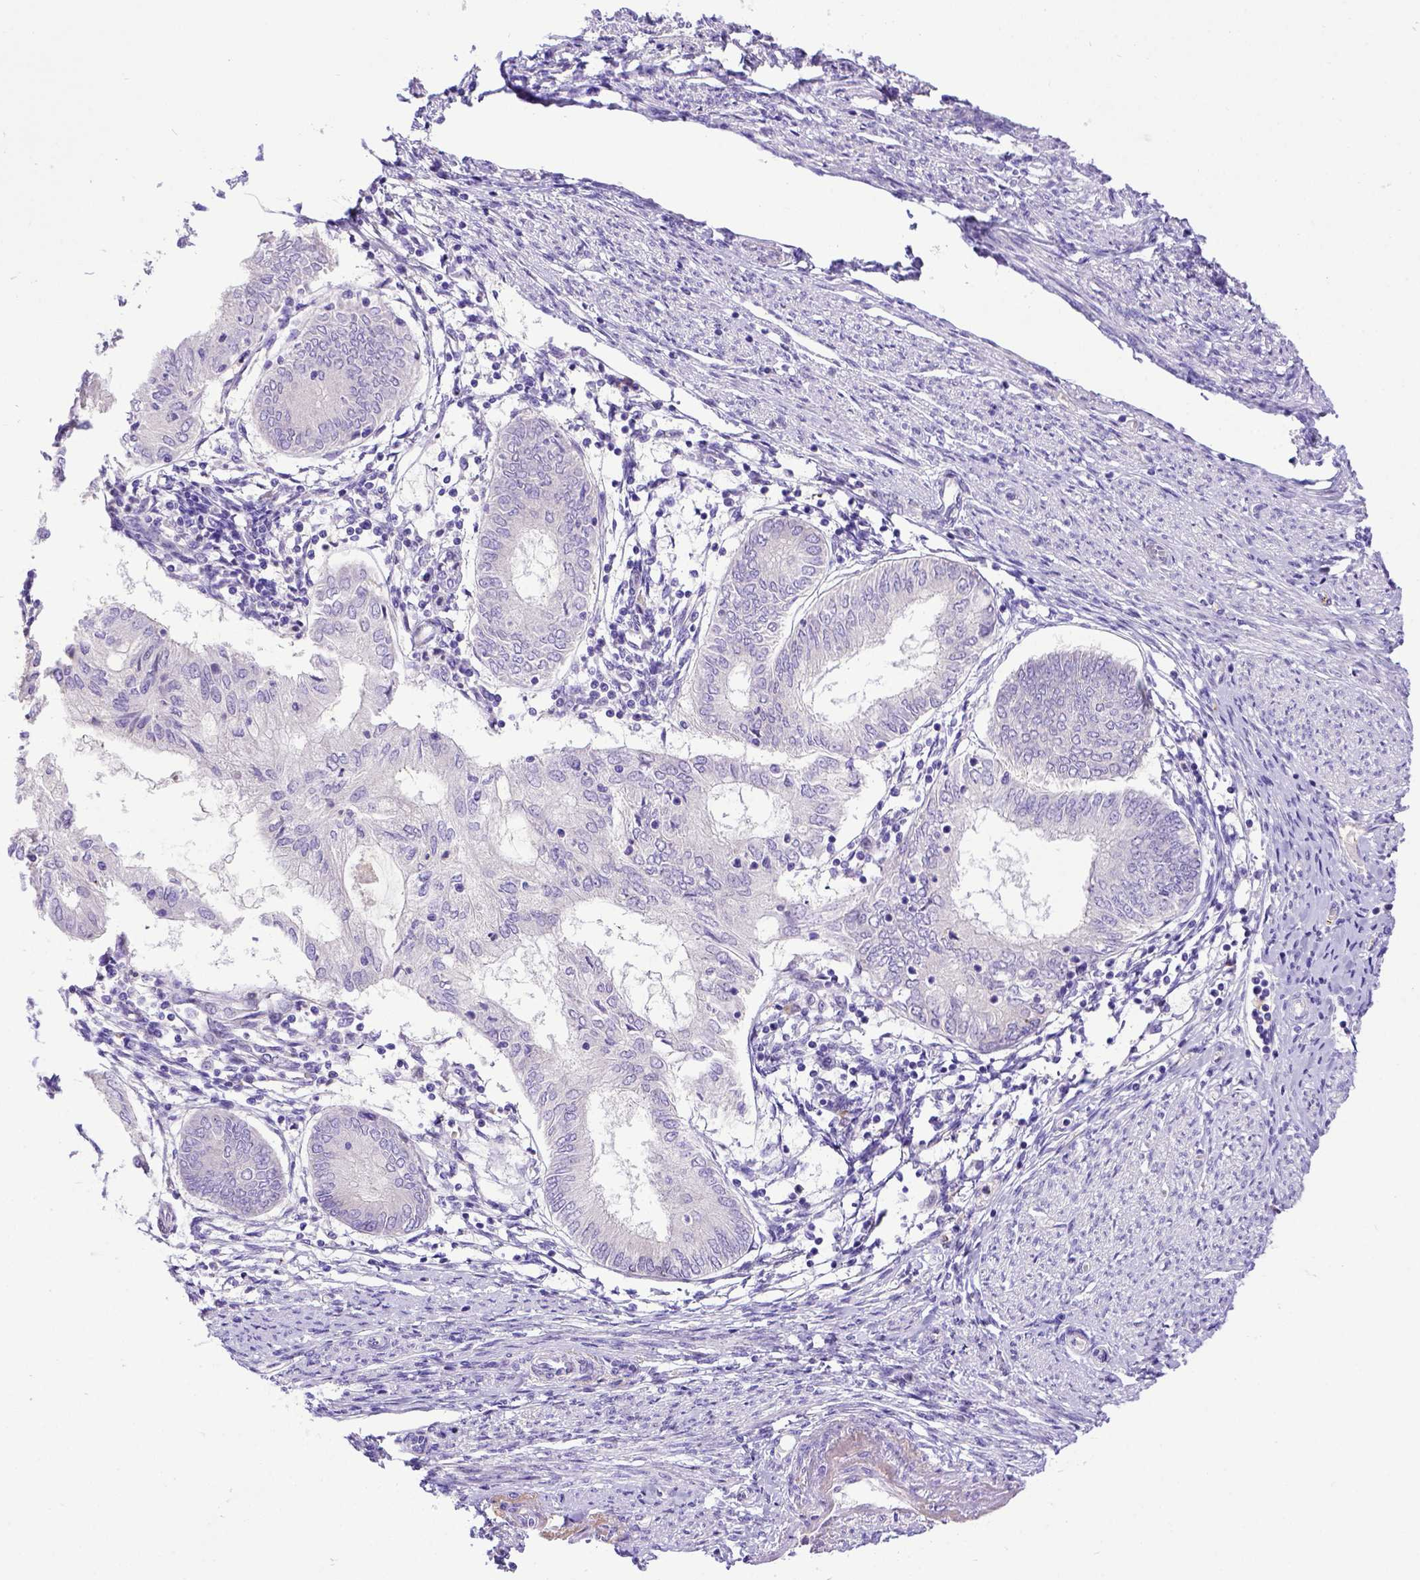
{"staining": {"intensity": "negative", "quantity": "none", "location": "none"}, "tissue": "endometrial cancer", "cell_type": "Tumor cells", "image_type": "cancer", "snomed": [{"axis": "morphology", "description": "Adenocarcinoma, NOS"}, {"axis": "topography", "description": "Endometrium"}], "caption": "A histopathology image of human adenocarcinoma (endometrial) is negative for staining in tumor cells.", "gene": "CFAP300", "patient": {"sex": "female", "age": 68}}